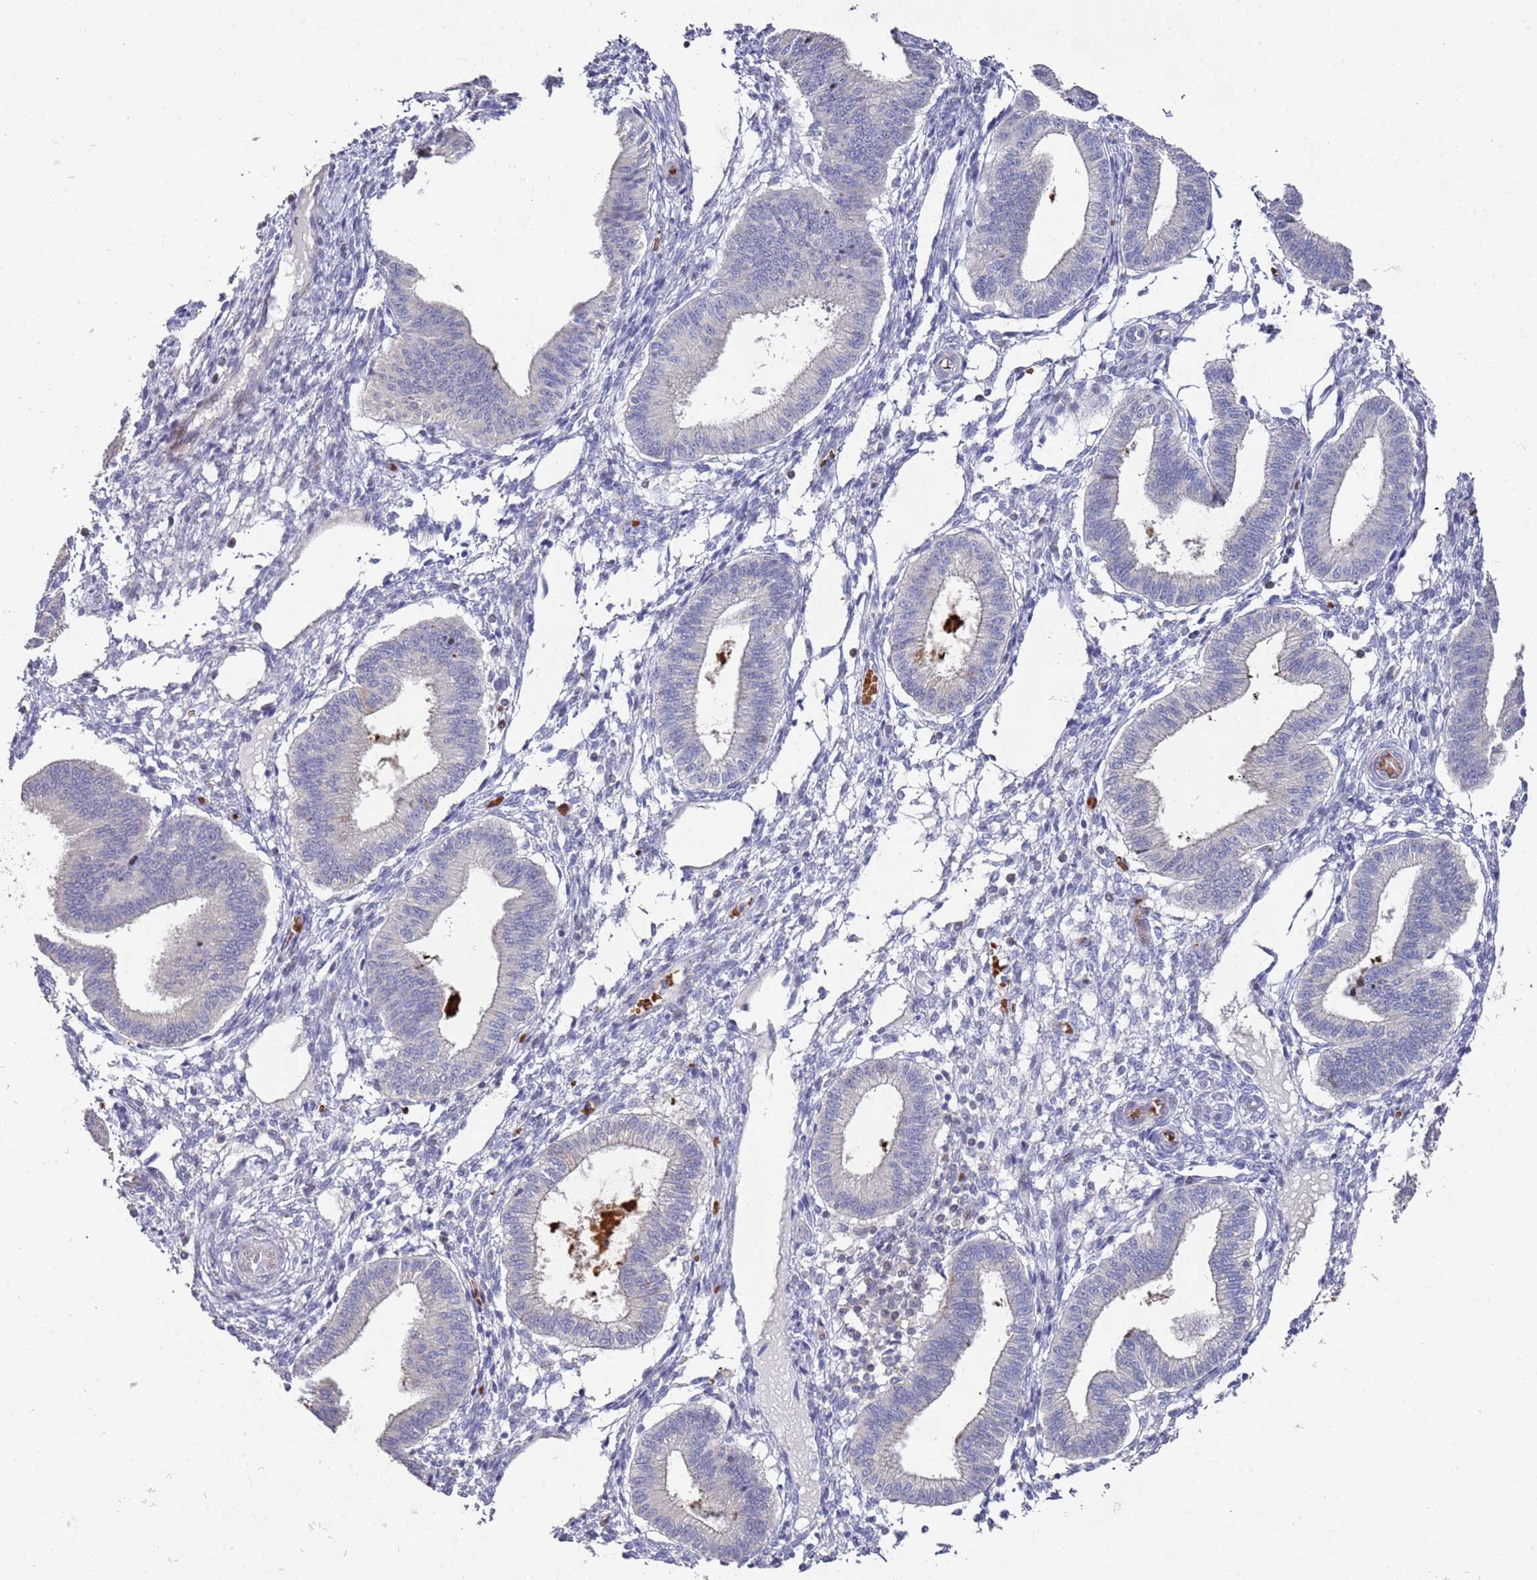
{"staining": {"intensity": "negative", "quantity": "none", "location": "none"}, "tissue": "endometrium", "cell_type": "Cells in endometrial stroma", "image_type": "normal", "snomed": [{"axis": "morphology", "description": "Normal tissue, NOS"}, {"axis": "topography", "description": "Endometrium"}], "caption": "IHC photomicrograph of normal endometrium: human endometrium stained with DAB (3,3'-diaminobenzidine) reveals no significant protein positivity in cells in endometrial stroma.", "gene": "LACC1", "patient": {"sex": "female", "age": 39}}